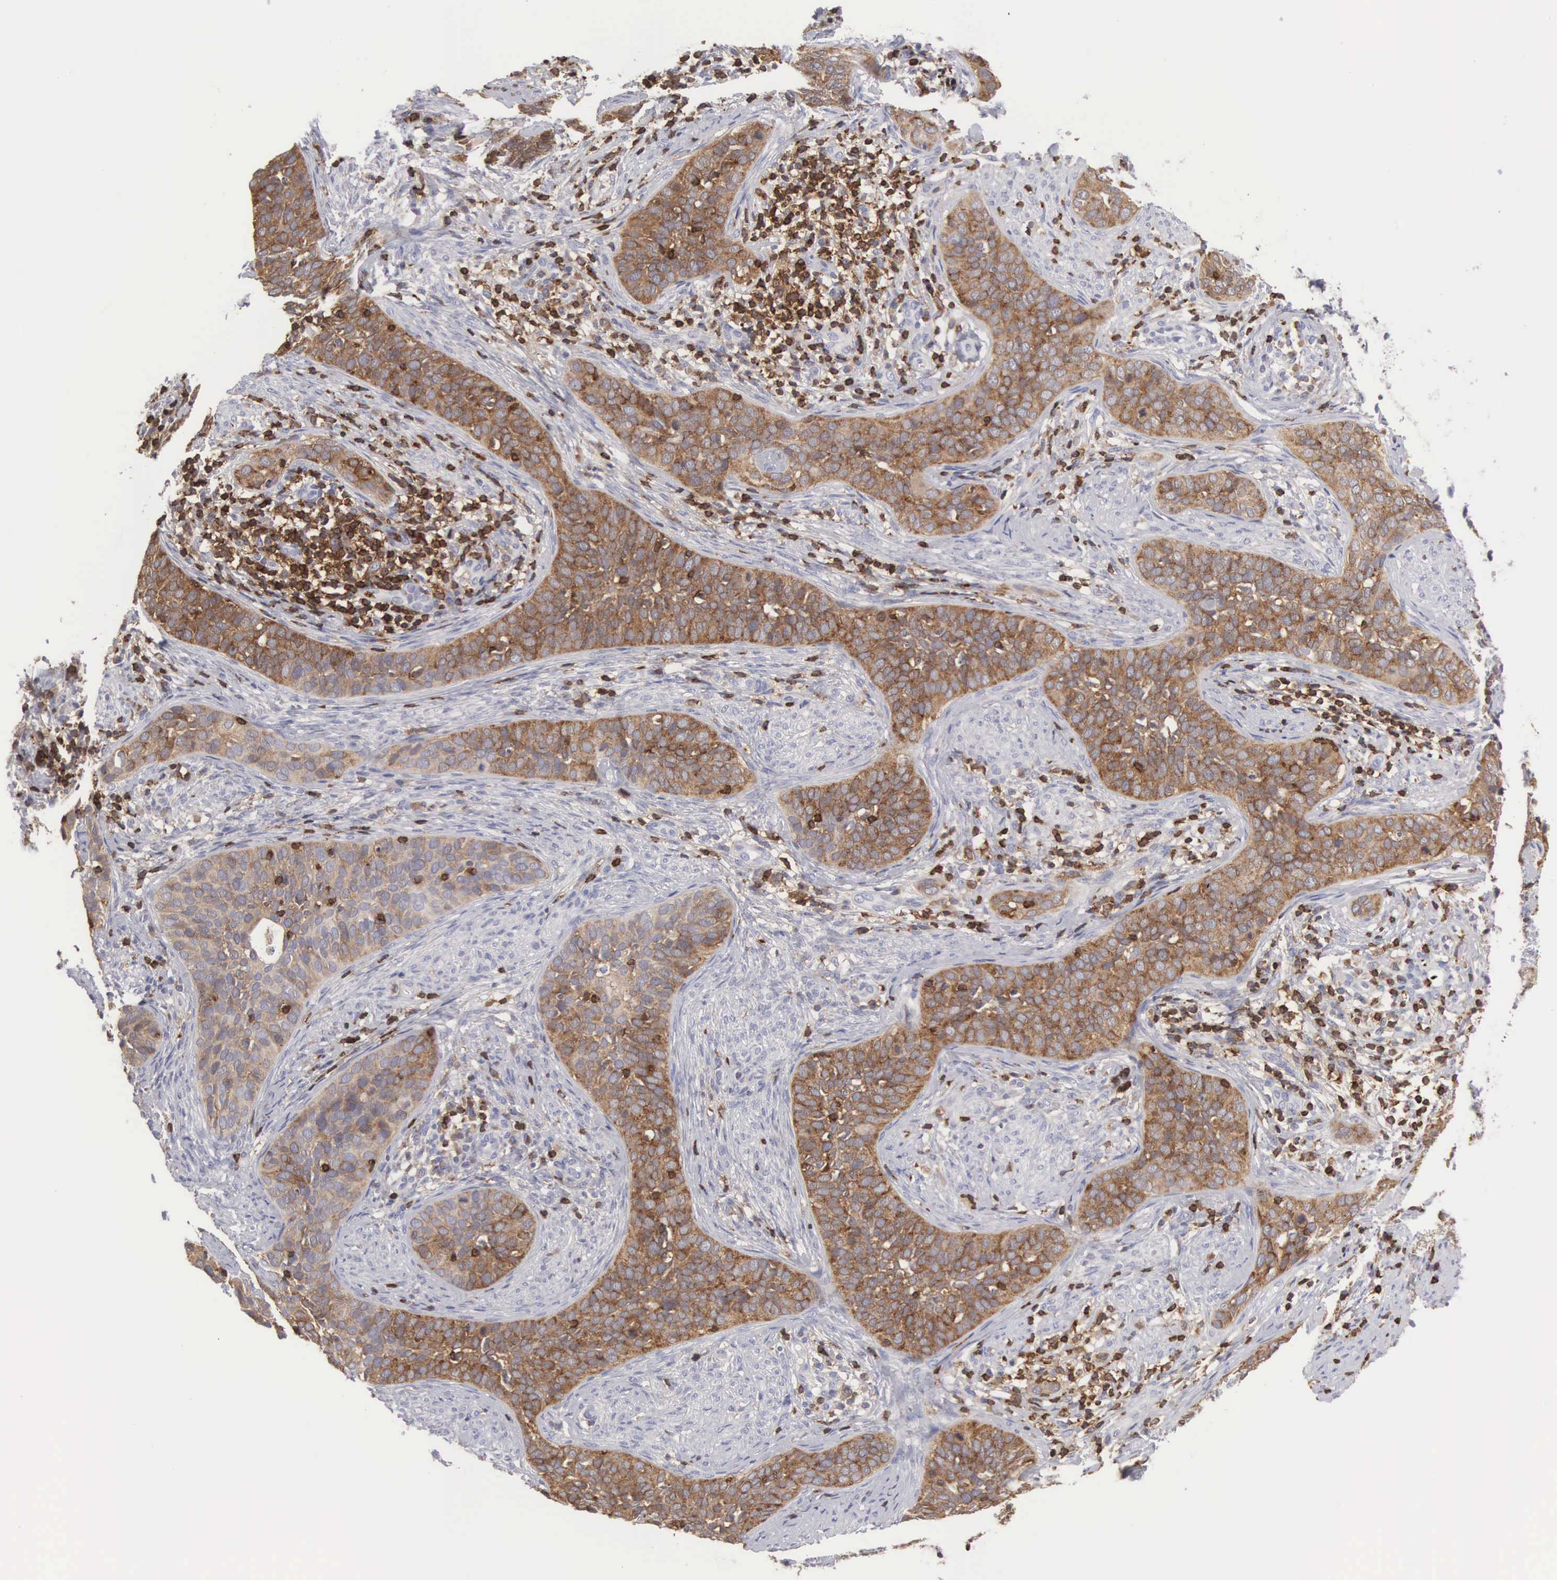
{"staining": {"intensity": "strong", "quantity": ">75%", "location": "cytoplasmic/membranous"}, "tissue": "cervical cancer", "cell_type": "Tumor cells", "image_type": "cancer", "snomed": [{"axis": "morphology", "description": "Squamous cell carcinoma, NOS"}, {"axis": "topography", "description": "Cervix"}], "caption": "IHC micrograph of human cervical cancer (squamous cell carcinoma) stained for a protein (brown), which reveals high levels of strong cytoplasmic/membranous staining in about >75% of tumor cells.", "gene": "SH3BP1", "patient": {"sex": "female", "age": 31}}